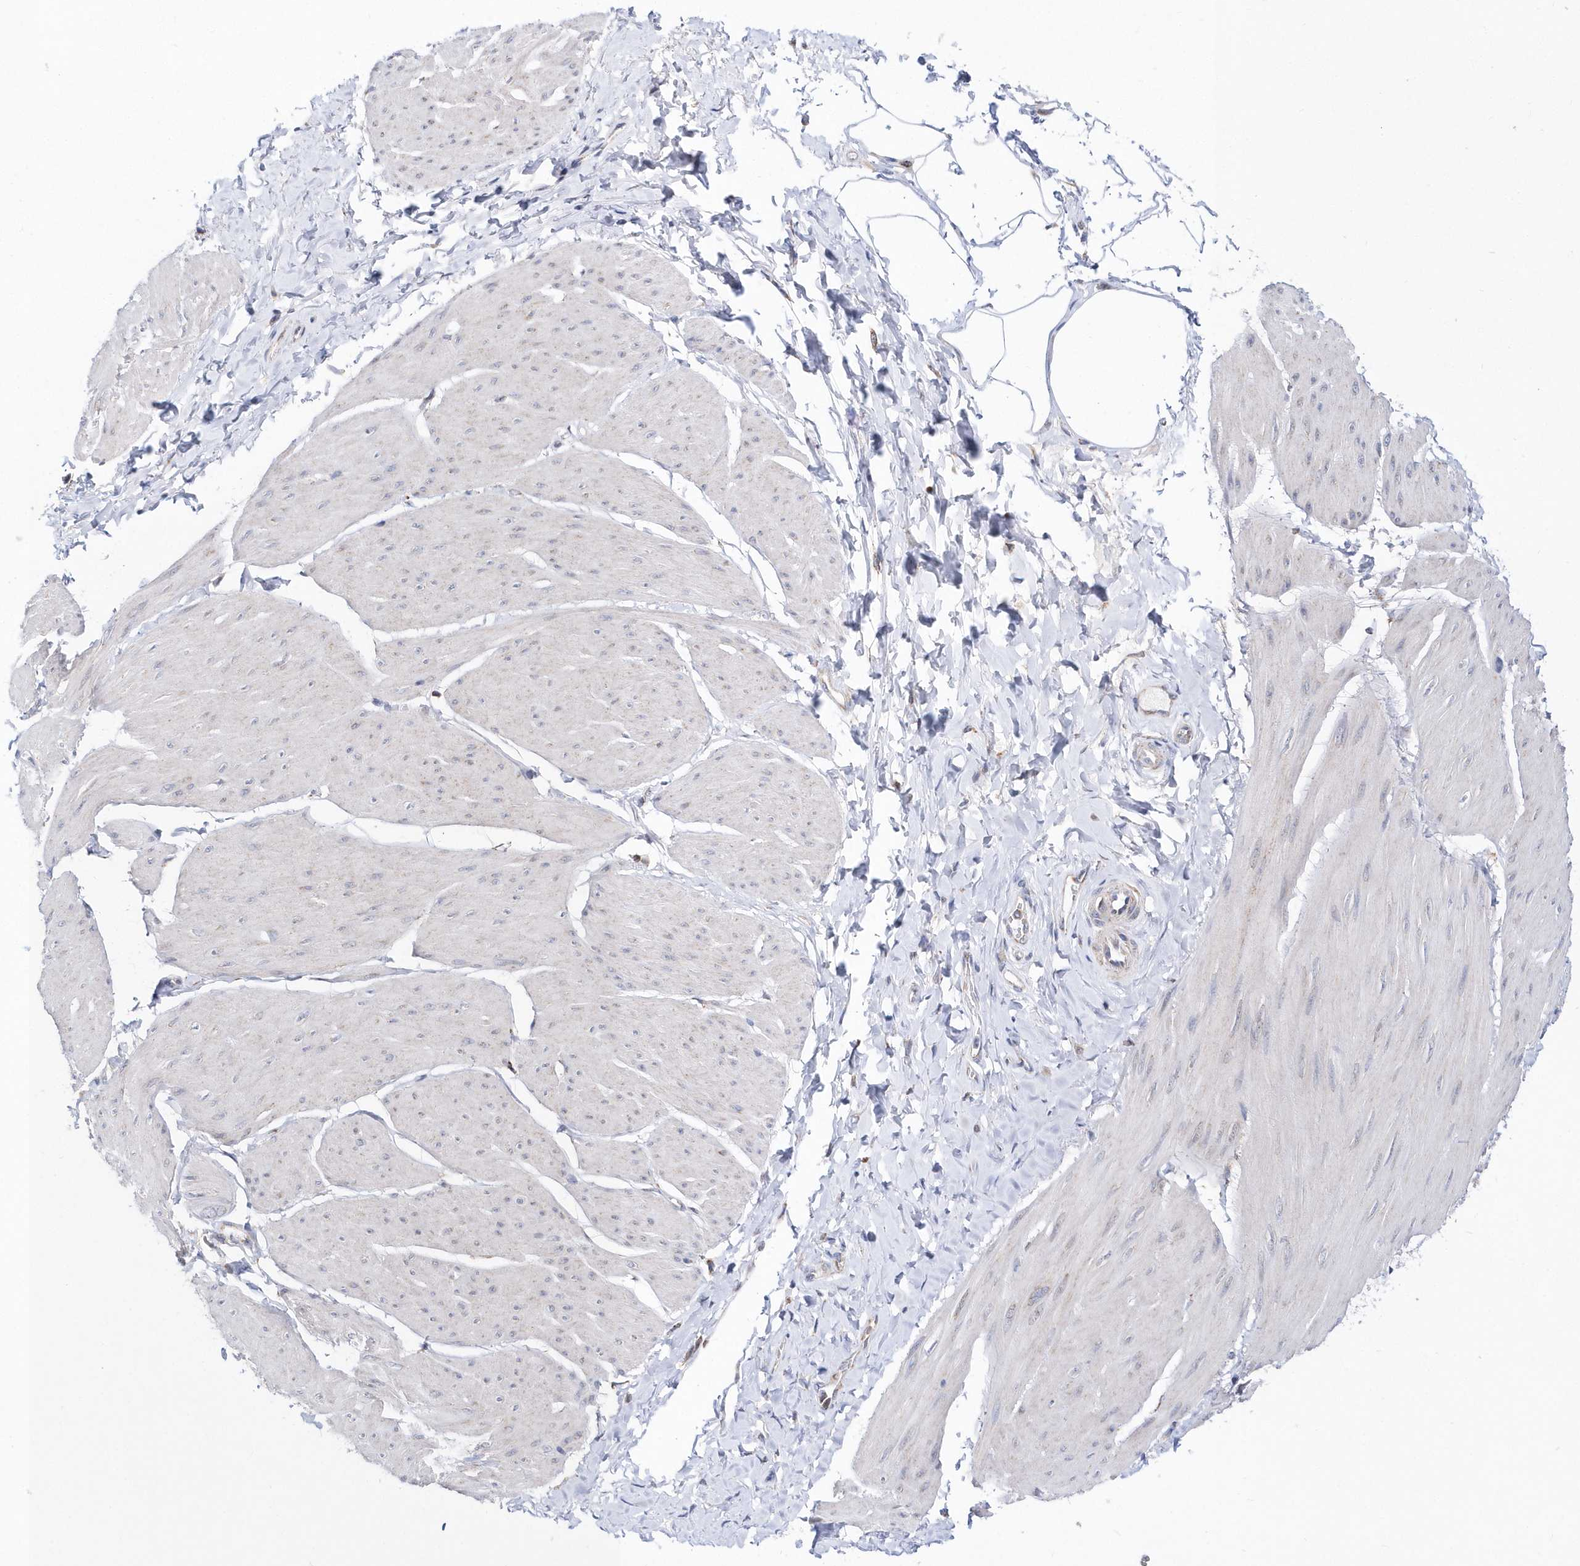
{"staining": {"intensity": "negative", "quantity": "none", "location": "none"}, "tissue": "smooth muscle", "cell_type": "Smooth muscle cells", "image_type": "normal", "snomed": [{"axis": "morphology", "description": "Urothelial carcinoma, High grade"}, {"axis": "topography", "description": "Urinary bladder"}], "caption": "Benign smooth muscle was stained to show a protein in brown. There is no significant staining in smooth muscle cells. (IHC, brightfield microscopy, high magnification).", "gene": "SPATA5", "patient": {"sex": "male", "age": 46}}